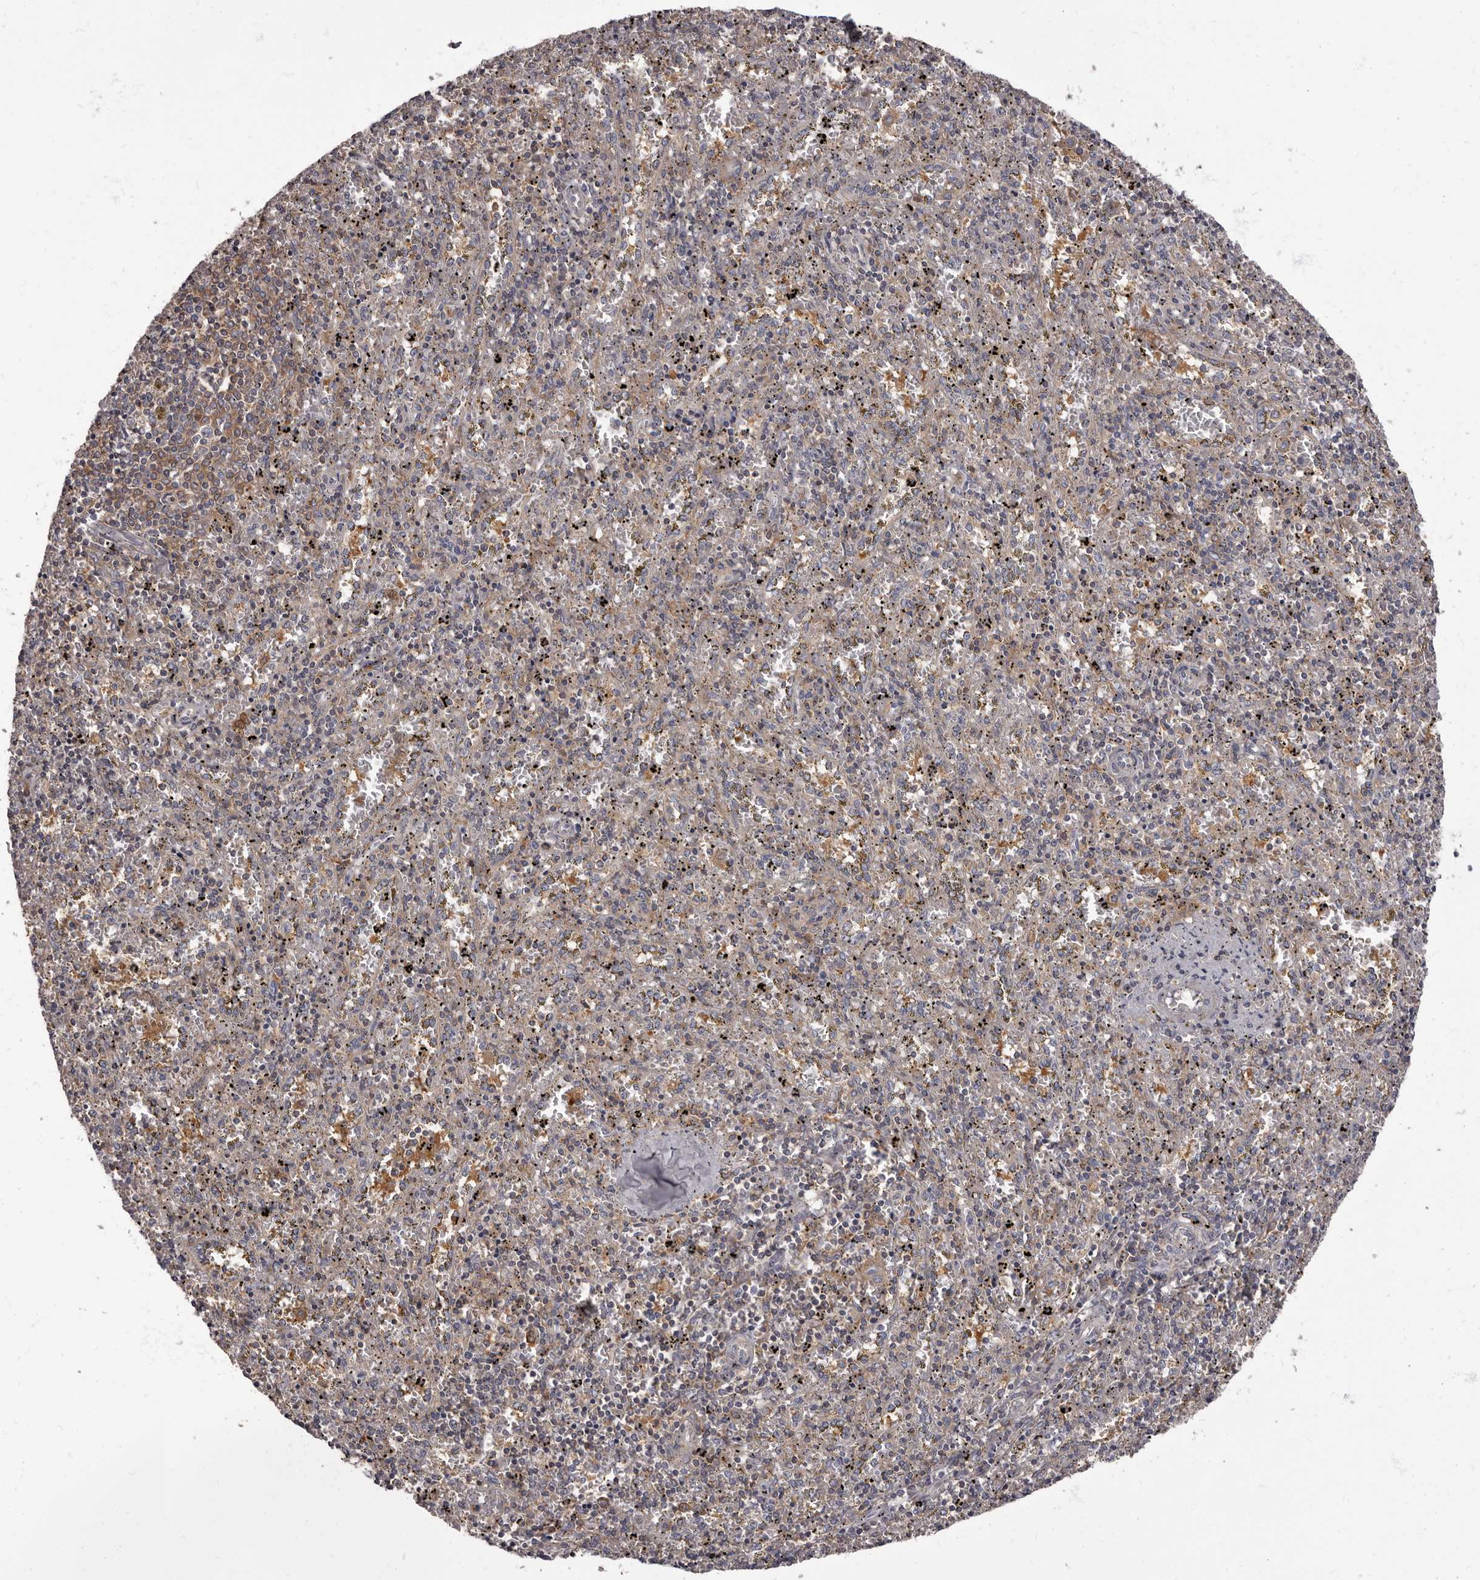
{"staining": {"intensity": "moderate", "quantity": "<25%", "location": "cytoplasmic/membranous"}, "tissue": "spleen", "cell_type": "Cells in red pulp", "image_type": "normal", "snomed": [{"axis": "morphology", "description": "Normal tissue, NOS"}, {"axis": "topography", "description": "Spleen"}], "caption": "Immunohistochemical staining of unremarkable human spleen demonstrates low levels of moderate cytoplasmic/membranous expression in about <25% of cells in red pulp. (Stains: DAB in brown, nuclei in blue, Microscopy: brightfield microscopy at high magnification).", "gene": "APEH", "patient": {"sex": "male", "age": 11}}